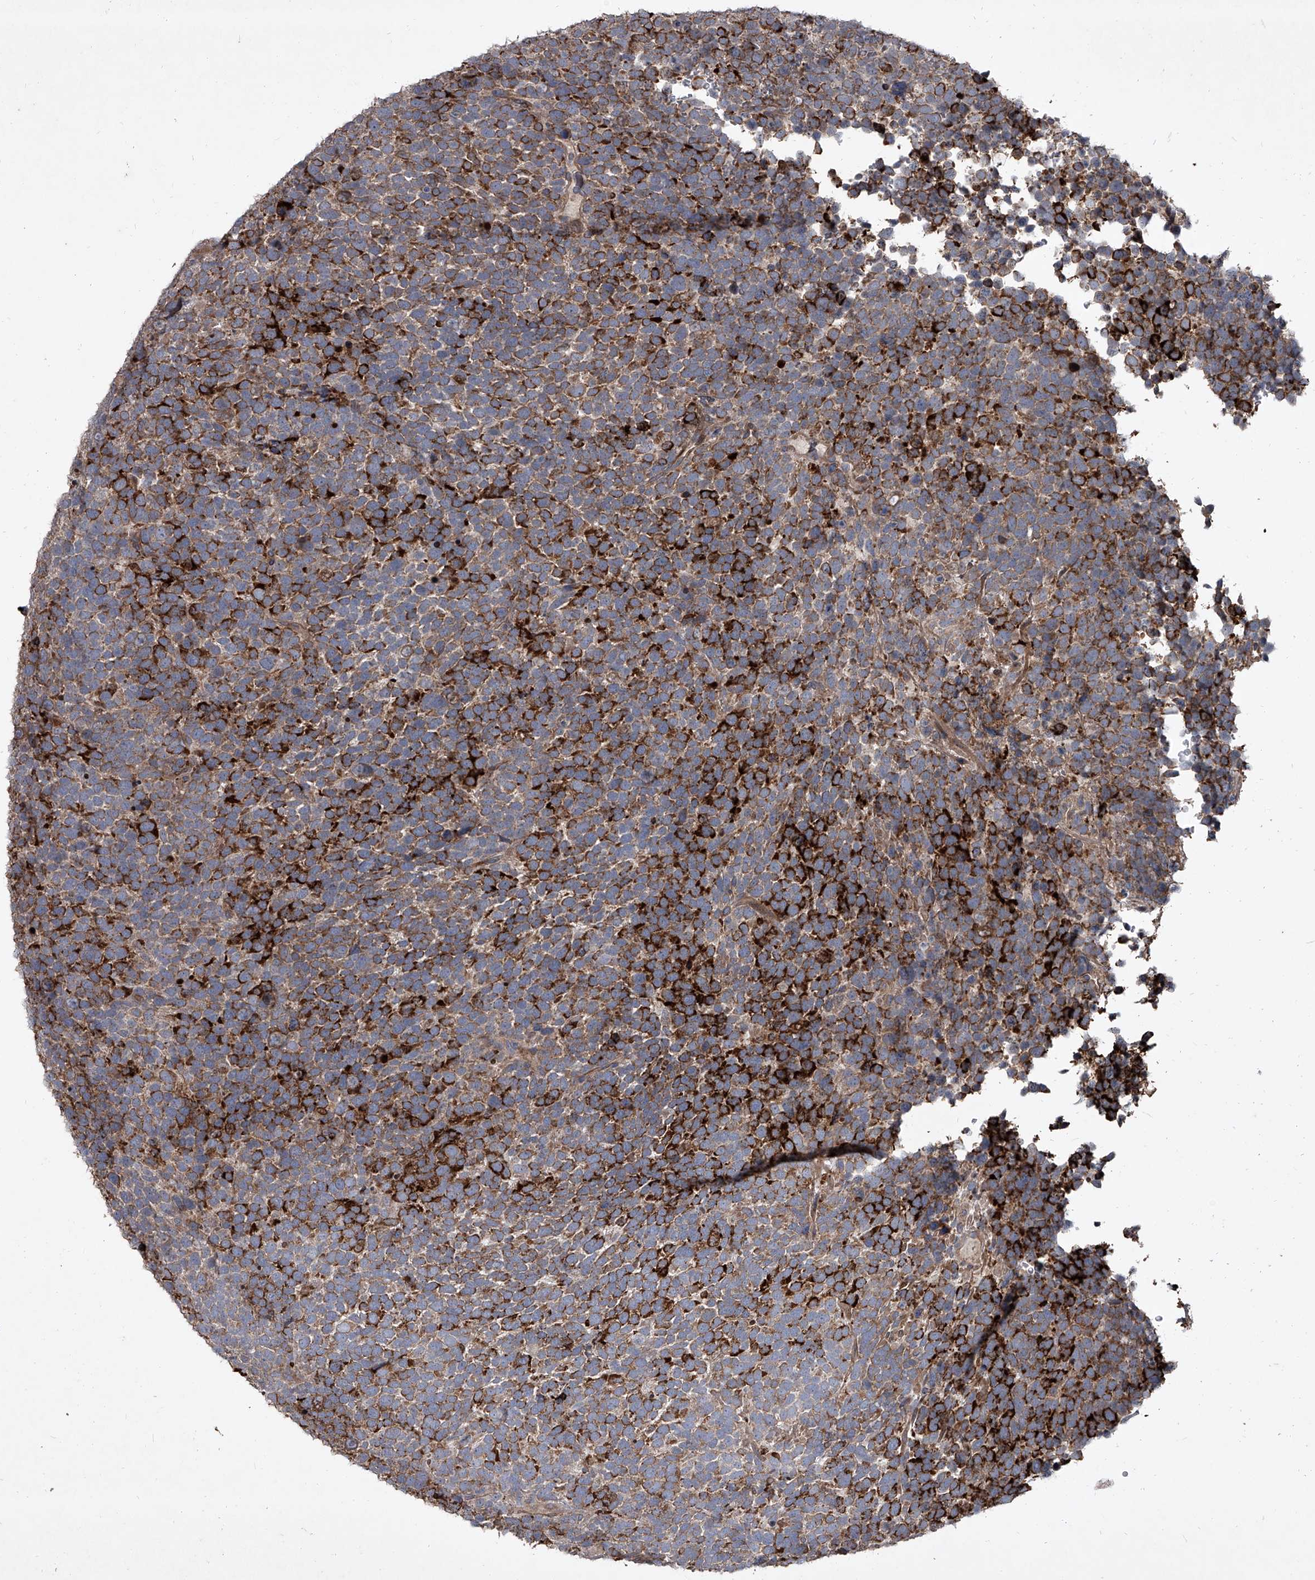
{"staining": {"intensity": "strong", "quantity": ">75%", "location": "cytoplasmic/membranous"}, "tissue": "urothelial cancer", "cell_type": "Tumor cells", "image_type": "cancer", "snomed": [{"axis": "morphology", "description": "Urothelial carcinoma, High grade"}, {"axis": "topography", "description": "Urinary bladder"}], "caption": "A photomicrograph of human urothelial cancer stained for a protein displays strong cytoplasmic/membranous brown staining in tumor cells.", "gene": "EVA1C", "patient": {"sex": "female", "age": 82}}